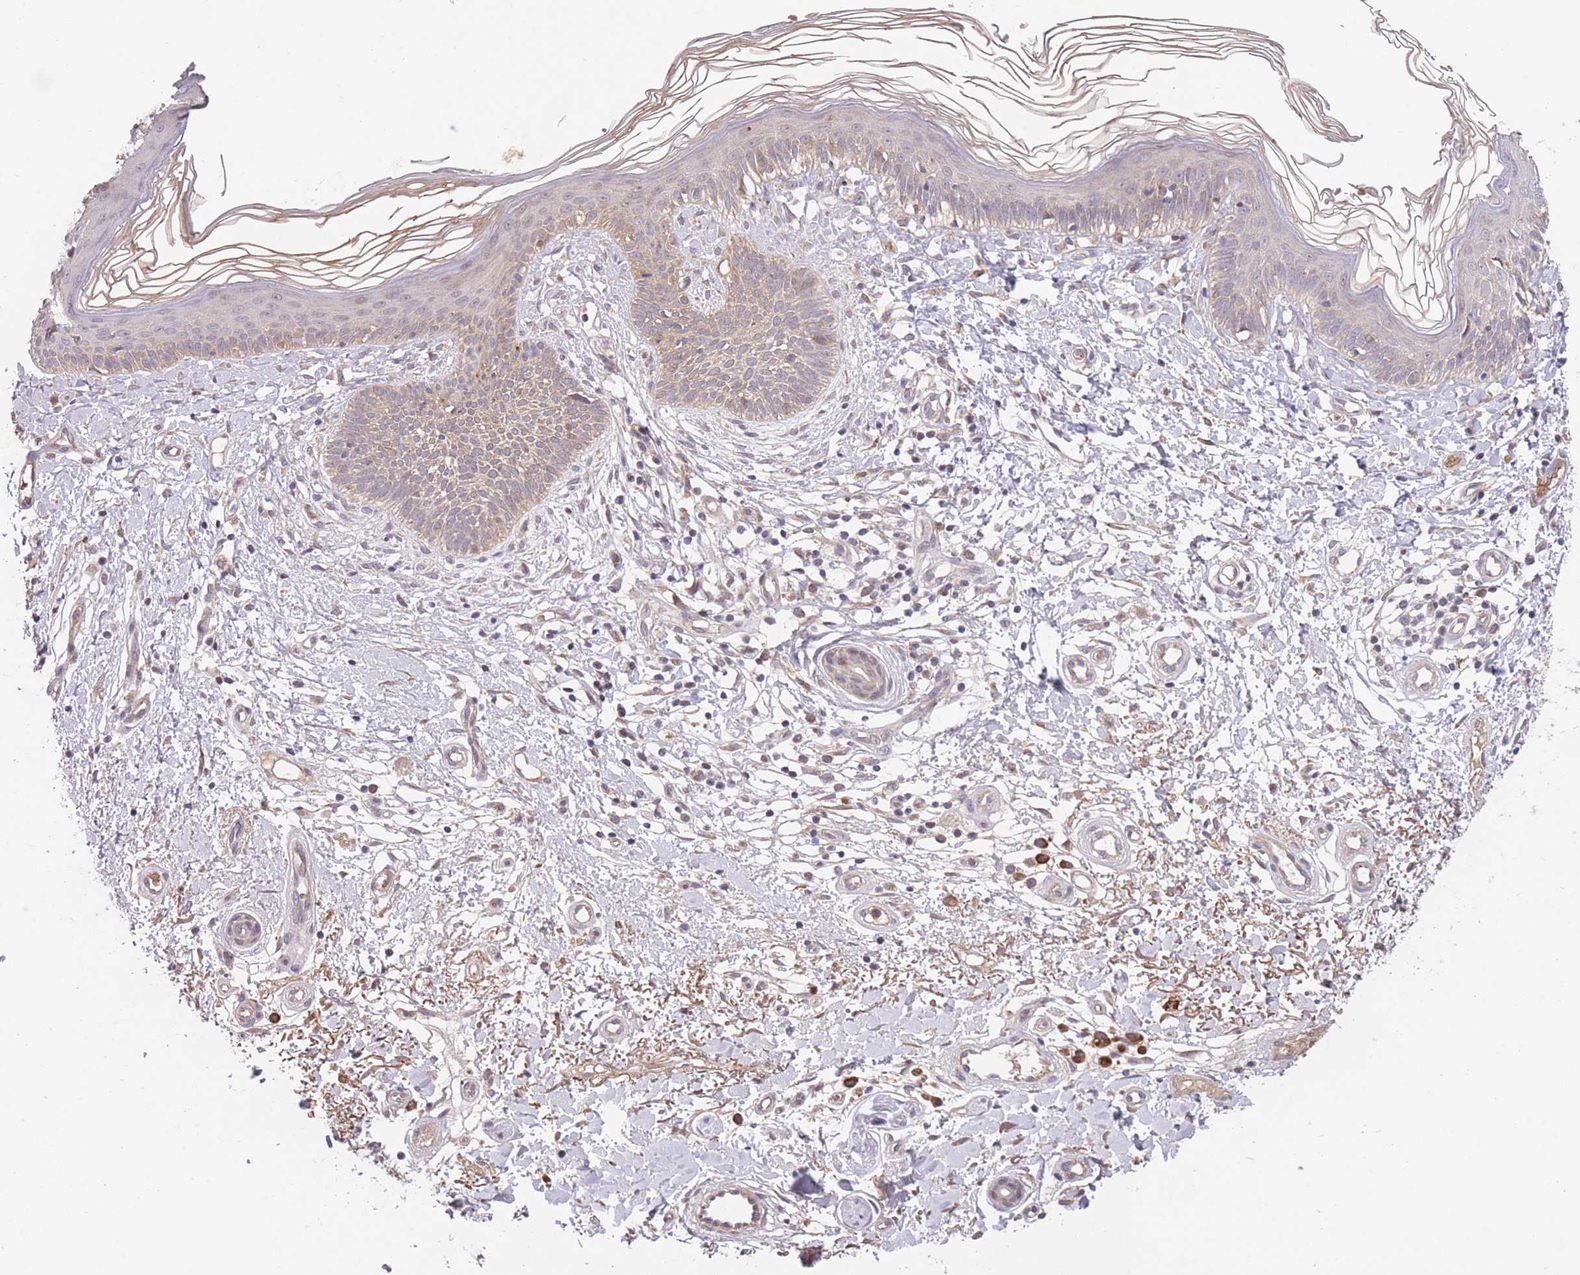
{"staining": {"intensity": "weak", "quantity": "25%-75%", "location": "cytoplasmic/membranous"}, "tissue": "skin cancer", "cell_type": "Tumor cells", "image_type": "cancer", "snomed": [{"axis": "morphology", "description": "Basal cell carcinoma"}, {"axis": "topography", "description": "Skin"}], "caption": "This is a histology image of immunohistochemistry staining of skin cancer, which shows weak expression in the cytoplasmic/membranous of tumor cells.", "gene": "POLR3F", "patient": {"sex": "male", "age": 78}}